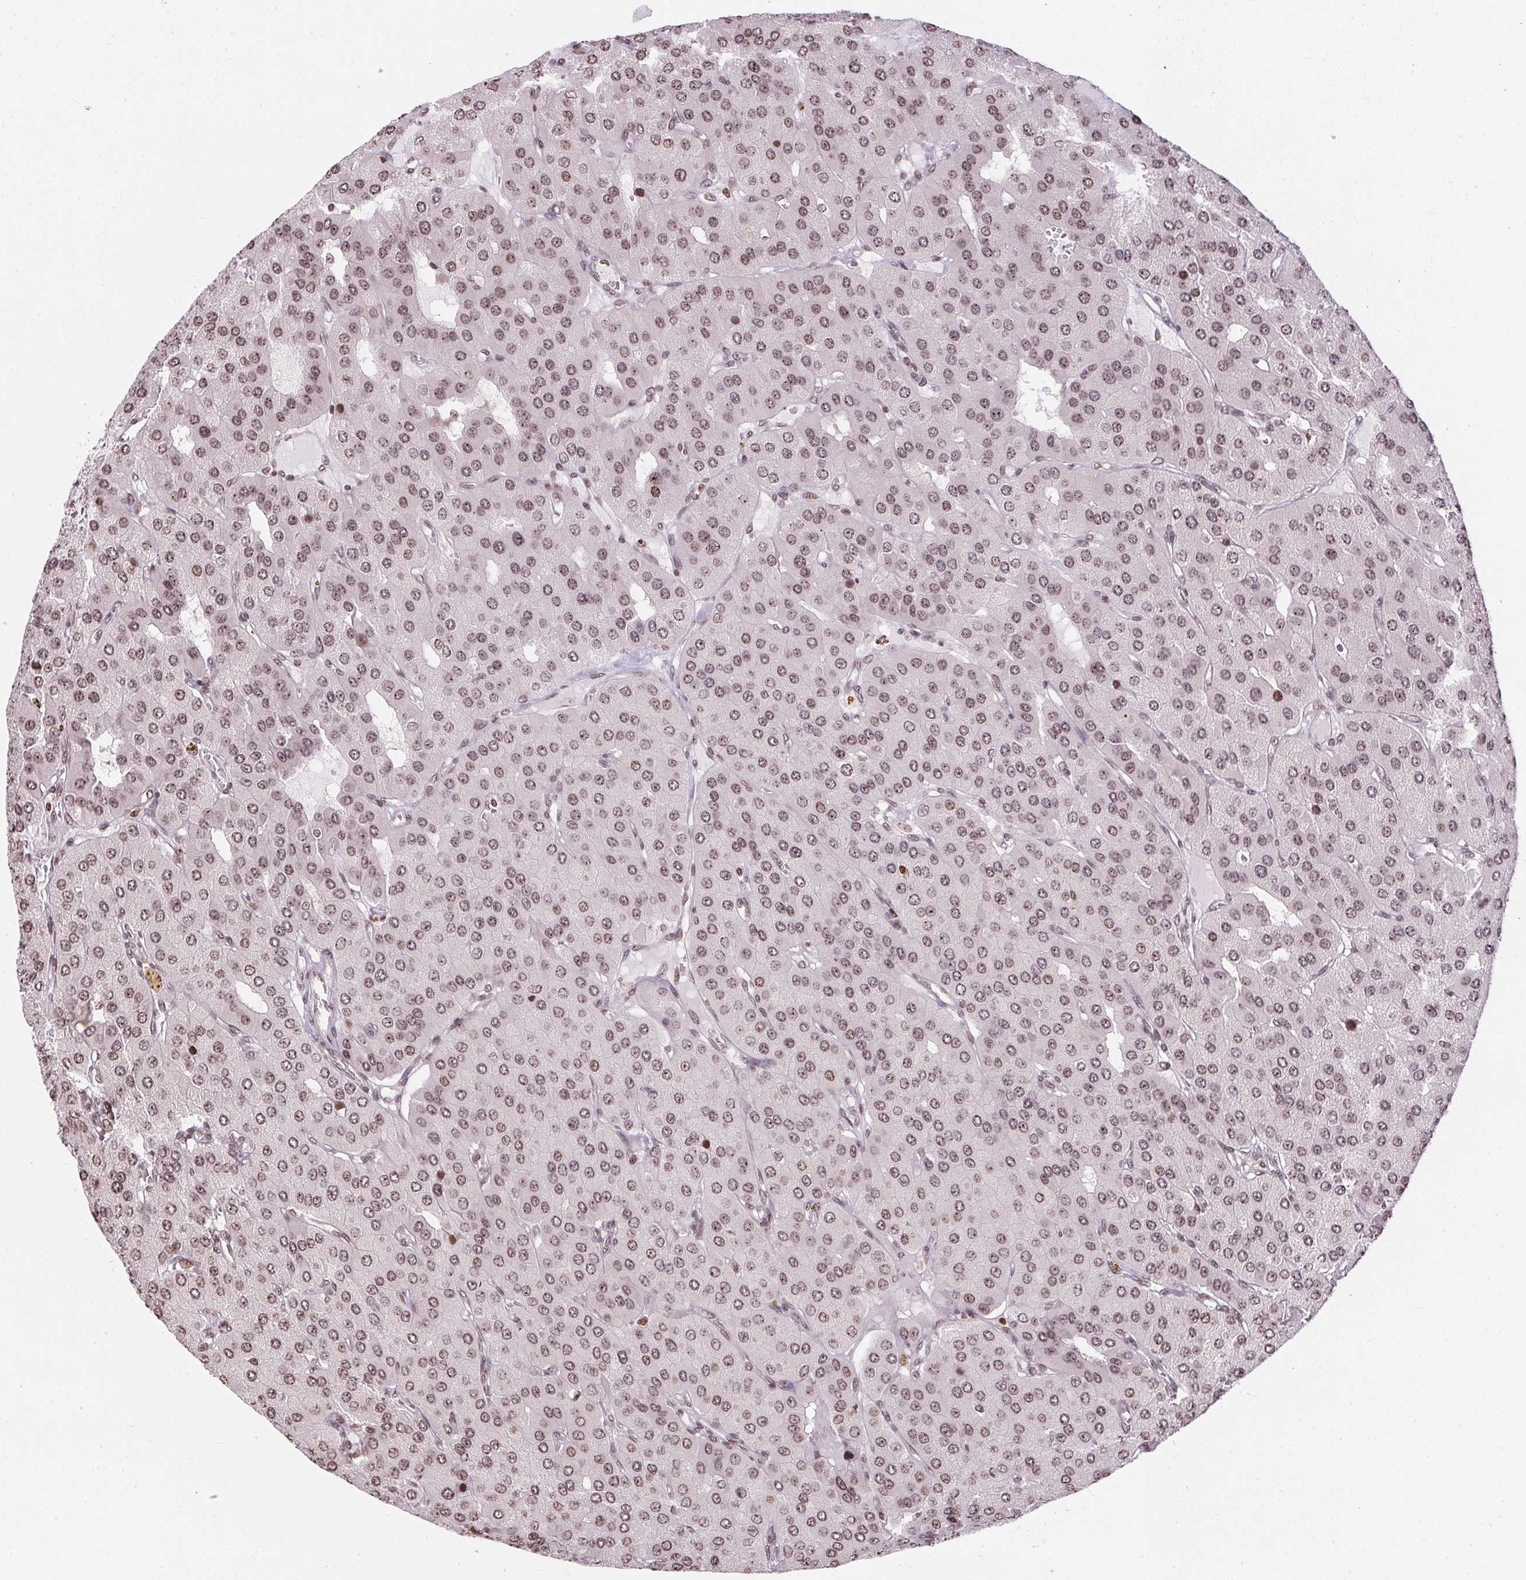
{"staining": {"intensity": "weak", "quantity": ">75%", "location": "nuclear"}, "tissue": "parathyroid gland", "cell_type": "Glandular cells", "image_type": "normal", "snomed": [{"axis": "morphology", "description": "Normal tissue, NOS"}, {"axis": "morphology", "description": "Adenoma, NOS"}, {"axis": "topography", "description": "Parathyroid gland"}], "caption": "About >75% of glandular cells in normal human parathyroid gland demonstrate weak nuclear protein expression as visualized by brown immunohistochemical staining.", "gene": "RNF181", "patient": {"sex": "female", "age": 86}}